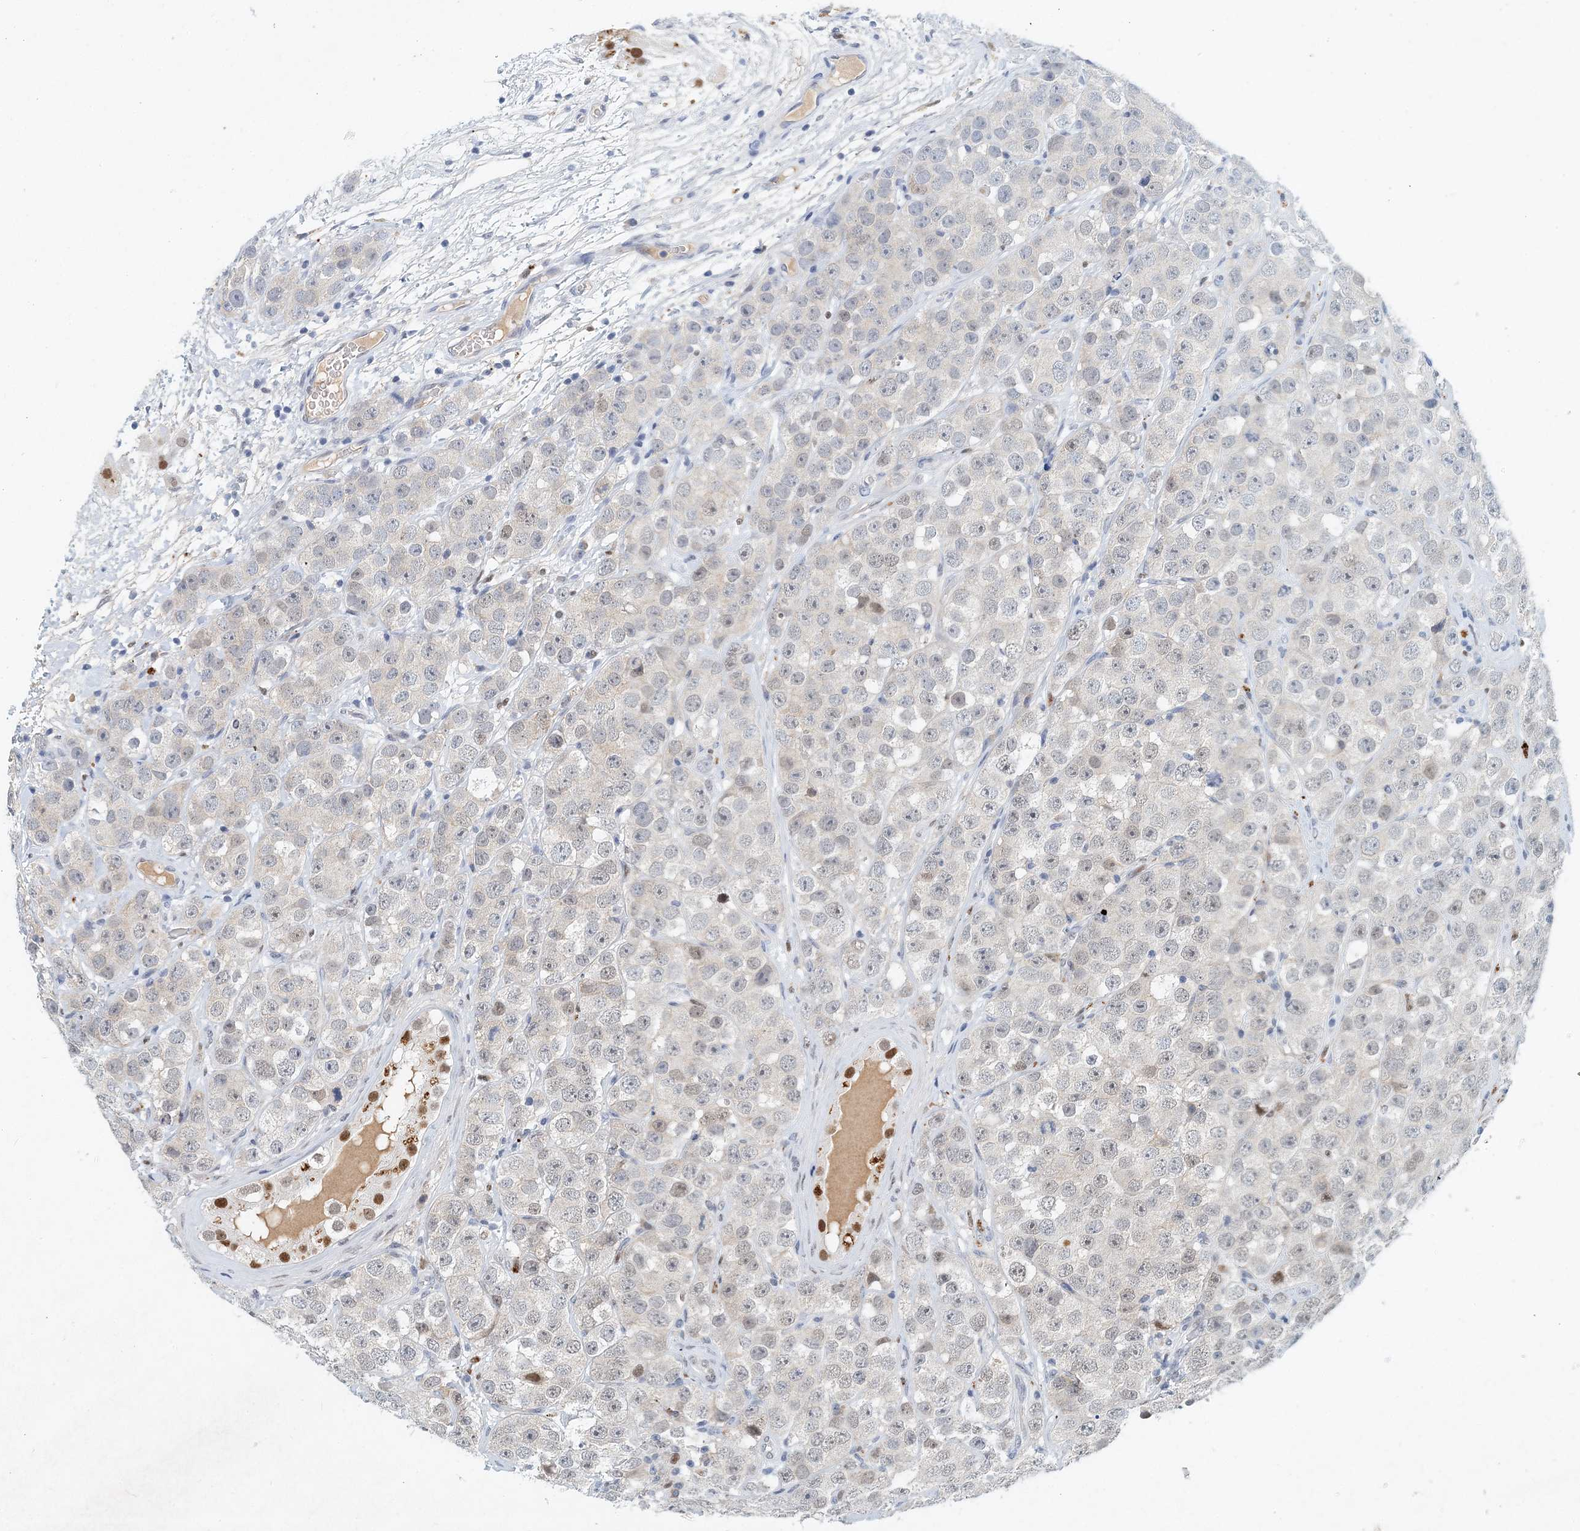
{"staining": {"intensity": "negative", "quantity": "none", "location": "none"}, "tissue": "testis cancer", "cell_type": "Tumor cells", "image_type": "cancer", "snomed": [{"axis": "morphology", "description": "Seminoma, NOS"}, {"axis": "topography", "description": "Testis"}], "caption": "This is an IHC histopathology image of human testis cancer (seminoma). There is no staining in tumor cells.", "gene": "KPNA4", "patient": {"sex": "male", "age": 28}}